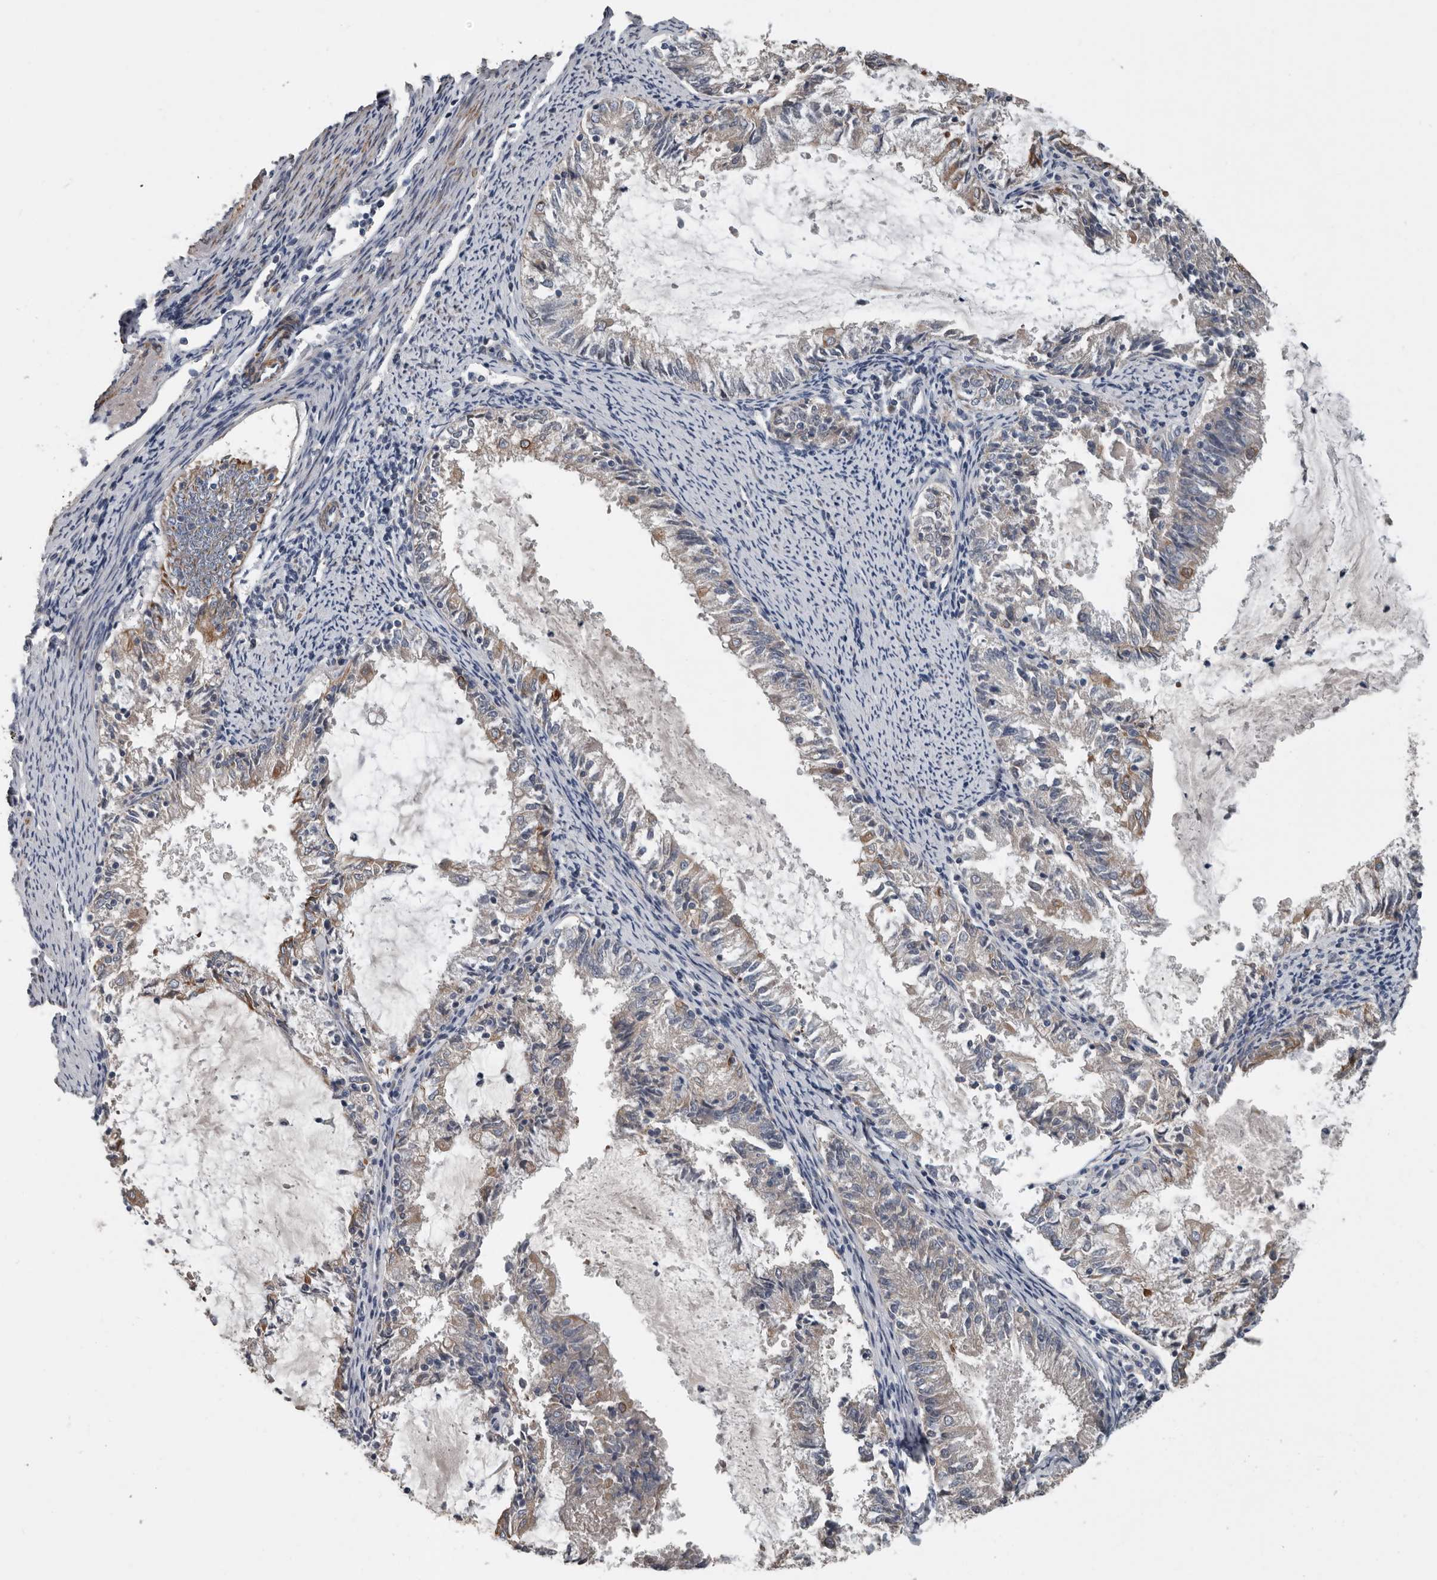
{"staining": {"intensity": "weak", "quantity": "25%-75%", "location": "cytoplasmic/membranous"}, "tissue": "endometrial cancer", "cell_type": "Tumor cells", "image_type": "cancer", "snomed": [{"axis": "morphology", "description": "Adenocarcinoma, NOS"}, {"axis": "topography", "description": "Endometrium"}], "caption": "Endometrial cancer (adenocarcinoma) tissue exhibits weak cytoplasmic/membranous expression in about 25%-75% of tumor cells", "gene": "DPY19L4", "patient": {"sex": "female", "age": 57}}